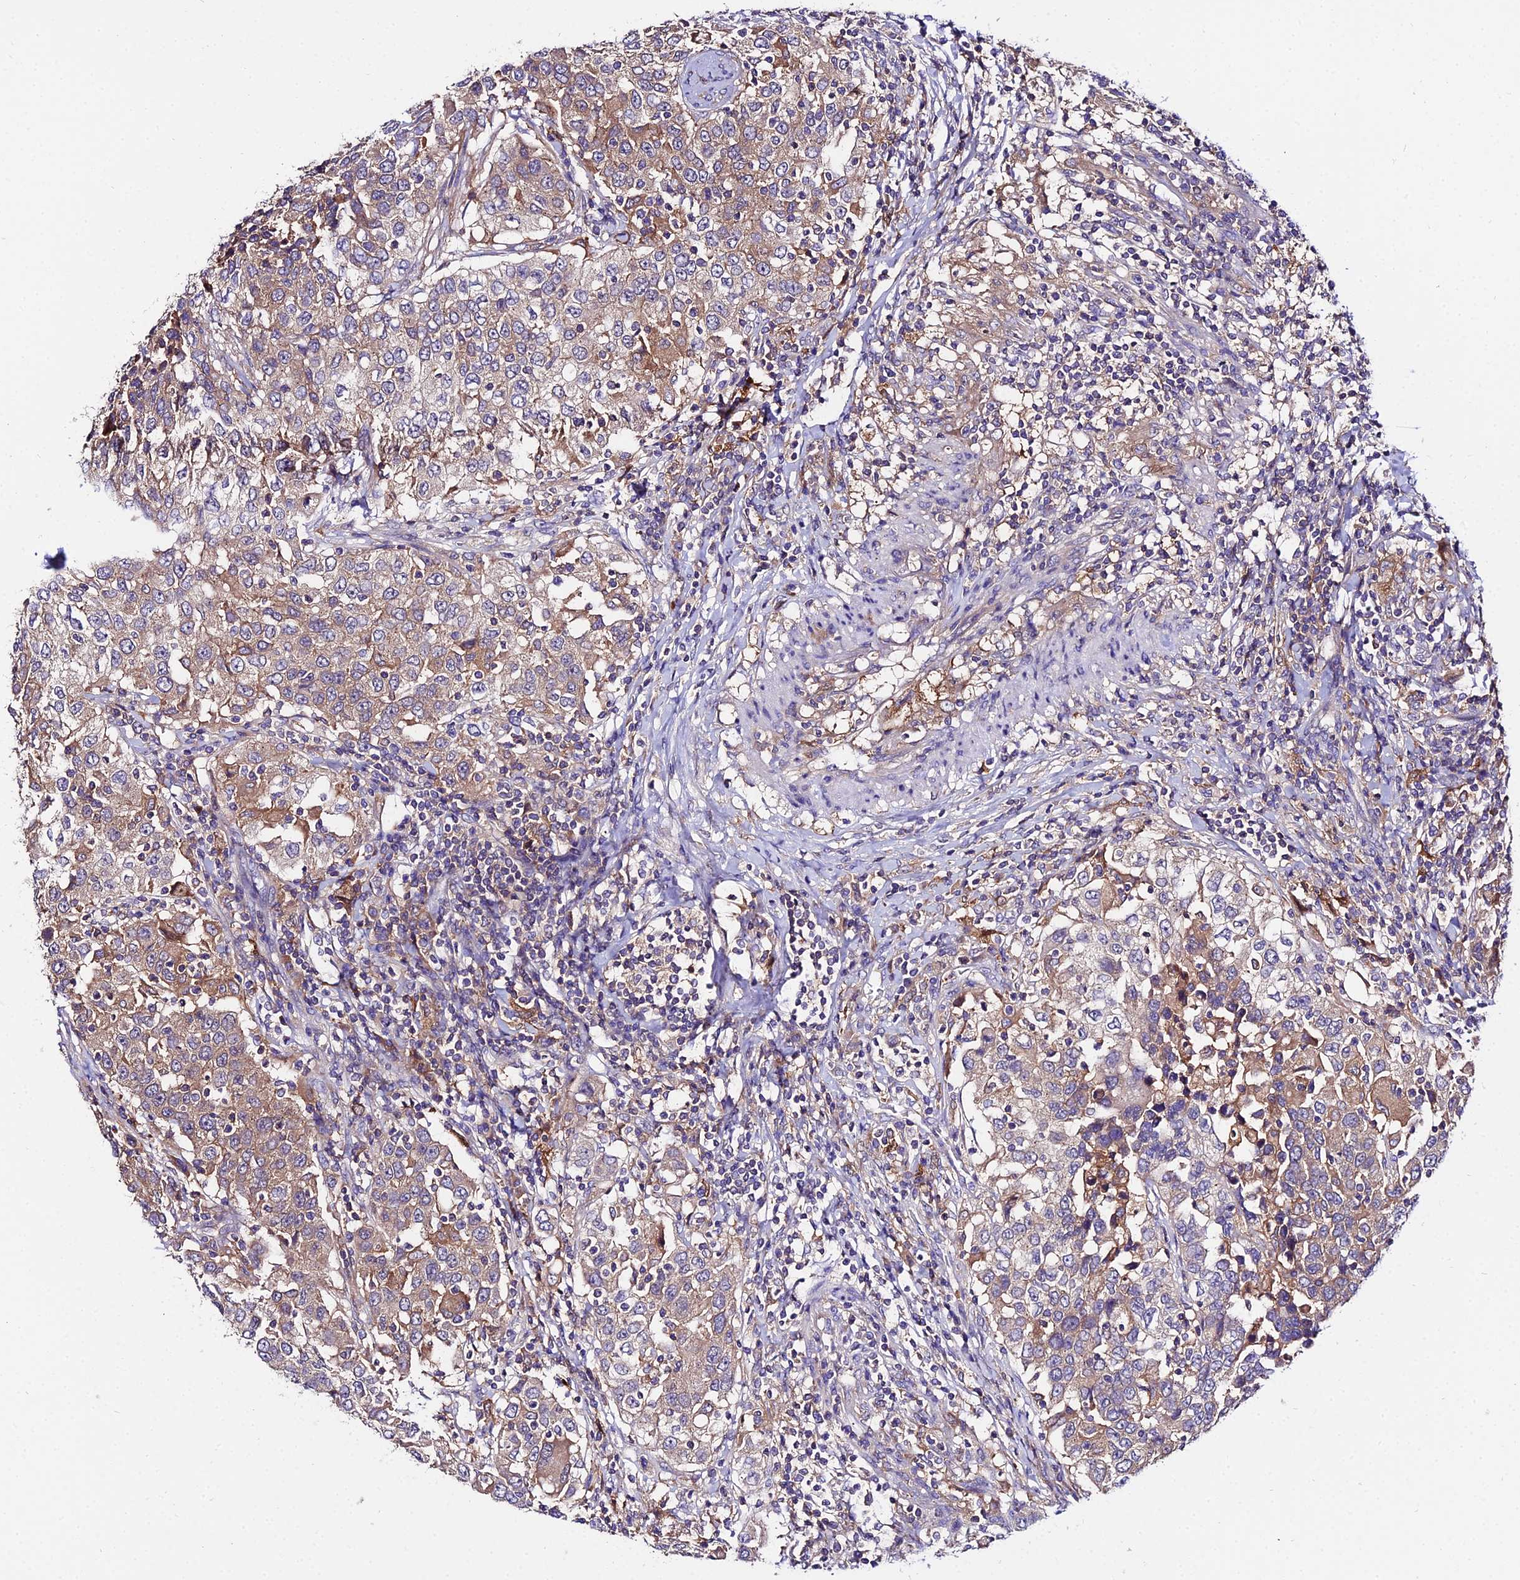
{"staining": {"intensity": "moderate", "quantity": "<25%", "location": "cytoplasmic/membranous"}, "tissue": "urothelial cancer", "cell_type": "Tumor cells", "image_type": "cancer", "snomed": [{"axis": "morphology", "description": "Urothelial carcinoma, High grade"}, {"axis": "topography", "description": "Urinary bladder"}], "caption": "Tumor cells demonstrate moderate cytoplasmic/membranous expression in approximately <25% of cells in urothelial cancer. The protein is shown in brown color, while the nuclei are stained blue.", "gene": "C2orf69", "patient": {"sex": "female", "age": 80}}